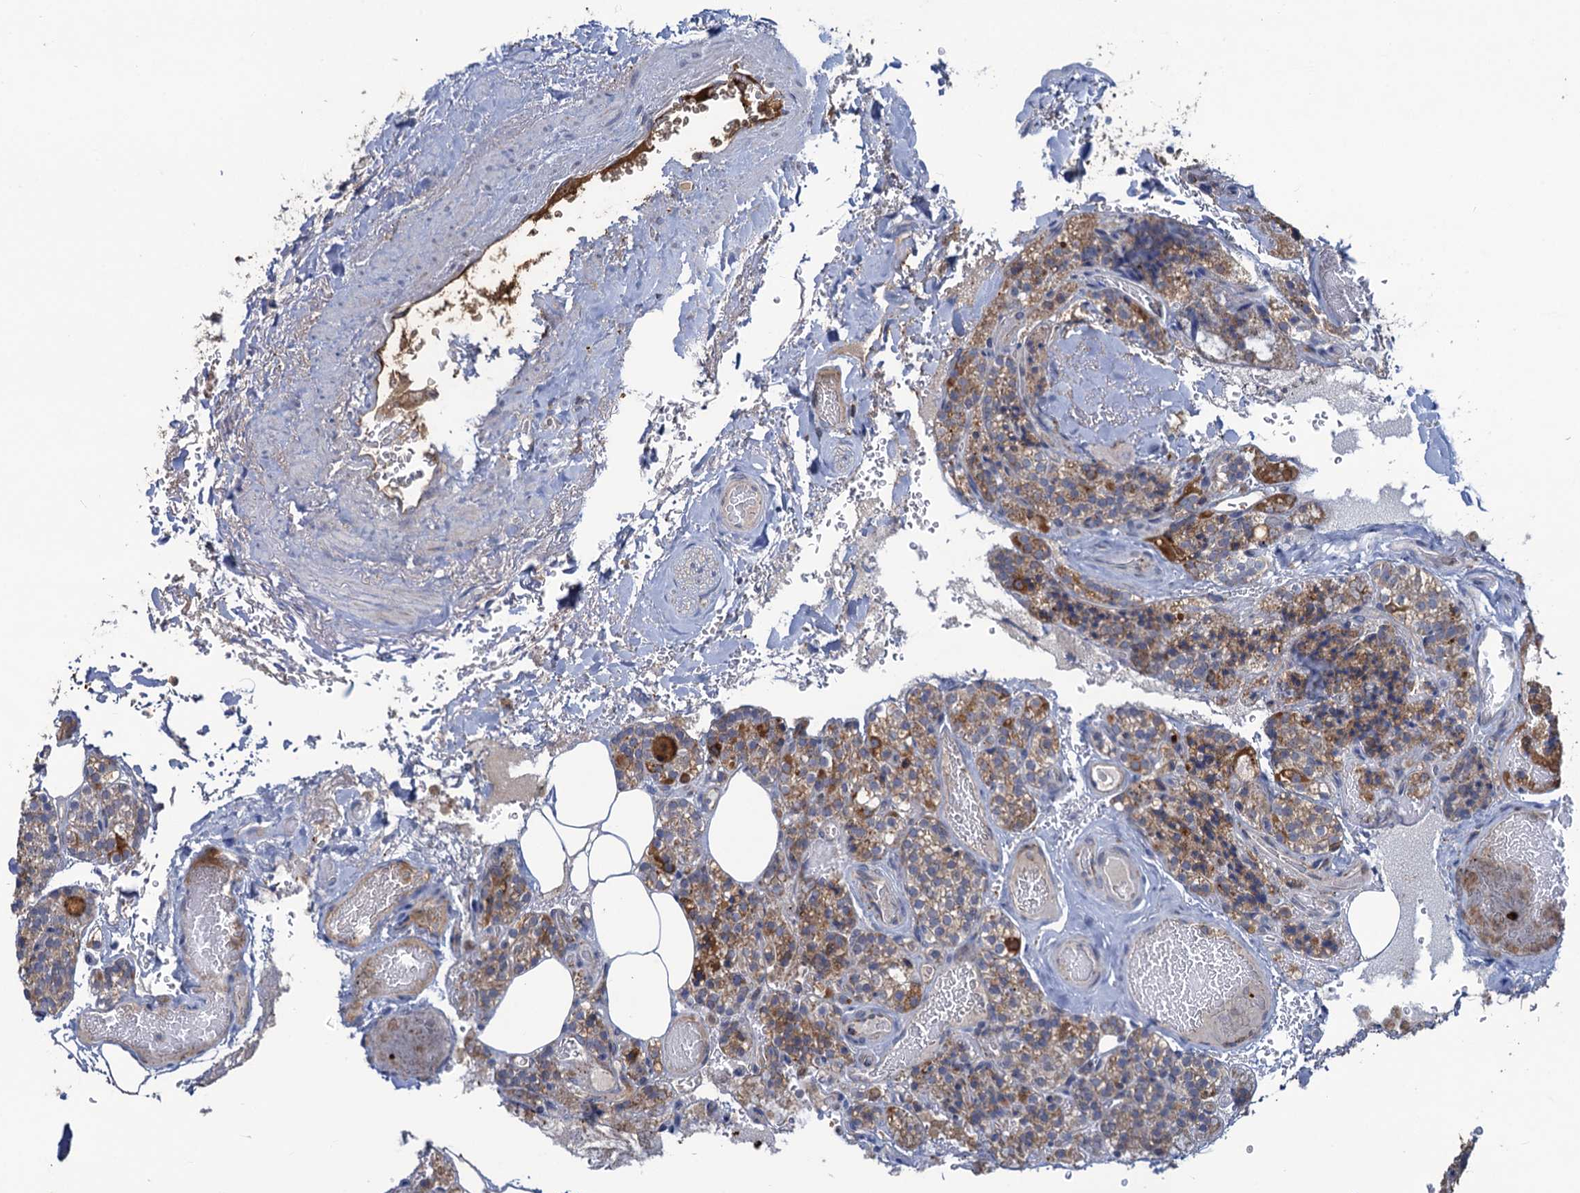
{"staining": {"intensity": "moderate", "quantity": ">75%", "location": "cytoplasmic/membranous"}, "tissue": "parathyroid gland", "cell_type": "Glandular cells", "image_type": "normal", "snomed": [{"axis": "morphology", "description": "Normal tissue, NOS"}, {"axis": "topography", "description": "Parathyroid gland"}], "caption": "Unremarkable parathyroid gland demonstrates moderate cytoplasmic/membranous staining in approximately >75% of glandular cells.", "gene": "ANKS3", "patient": {"sex": "male", "age": 87}}